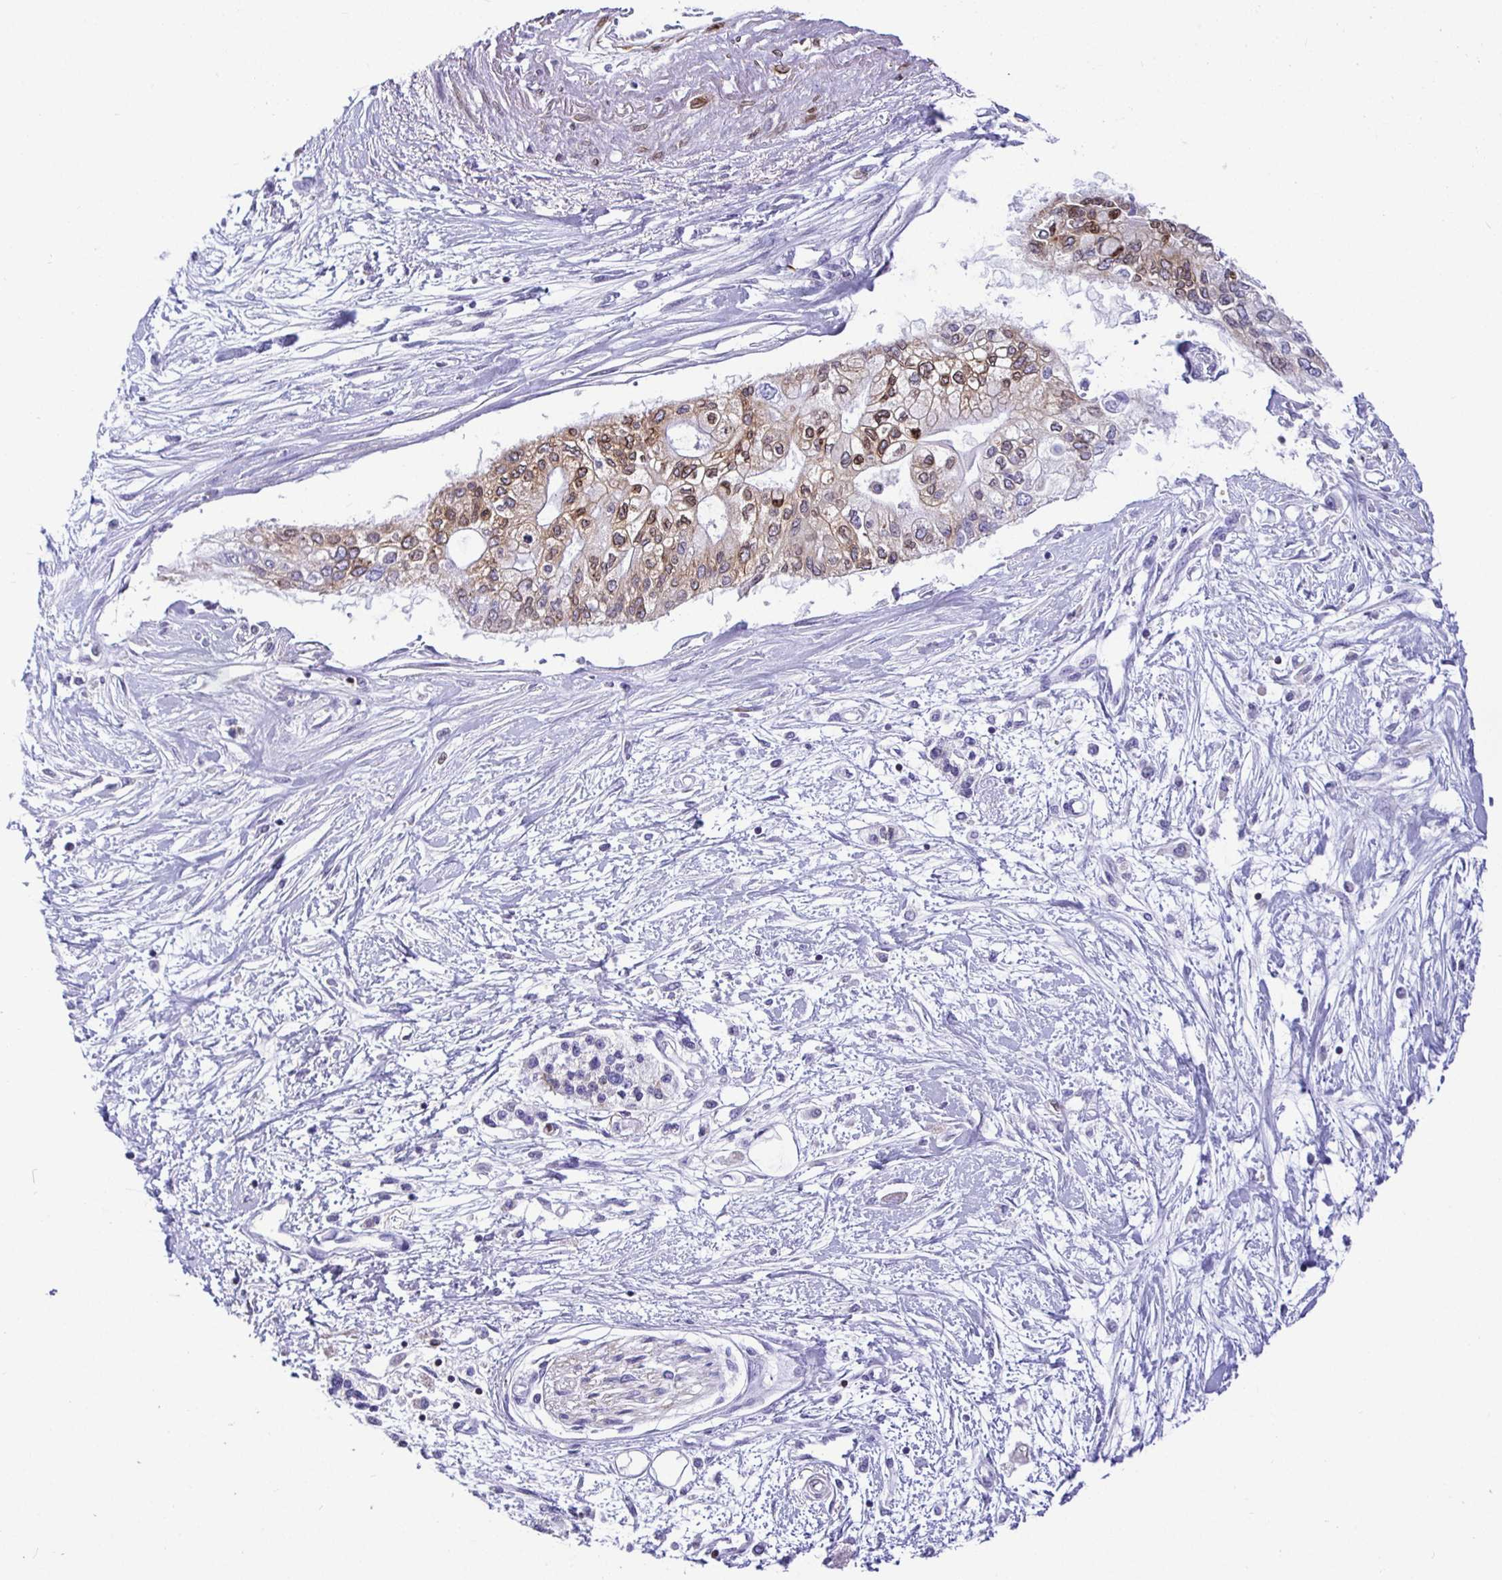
{"staining": {"intensity": "moderate", "quantity": "25%-75%", "location": "cytoplasmic/membranous,nuclear"}, "tissue": "pancreatic cancer", "cell_type": "Tumor cells", "image_type": "cancer", "snomed": [{"axis": "morphology", "description": "Adenocarcinoma, NOS"}, {"axis": "topography", "description": "Pancreas"}], "caption": "Immunohistochemical staining of pancreatic cancer (adenocarcinoma) reveals medium levels of moderate cytoplasmic/membranous and nuclear expression in about 25%-75% of tumor cells.", "gene": "TP53I11", "patient": {"sex": "female", "age": 77}}